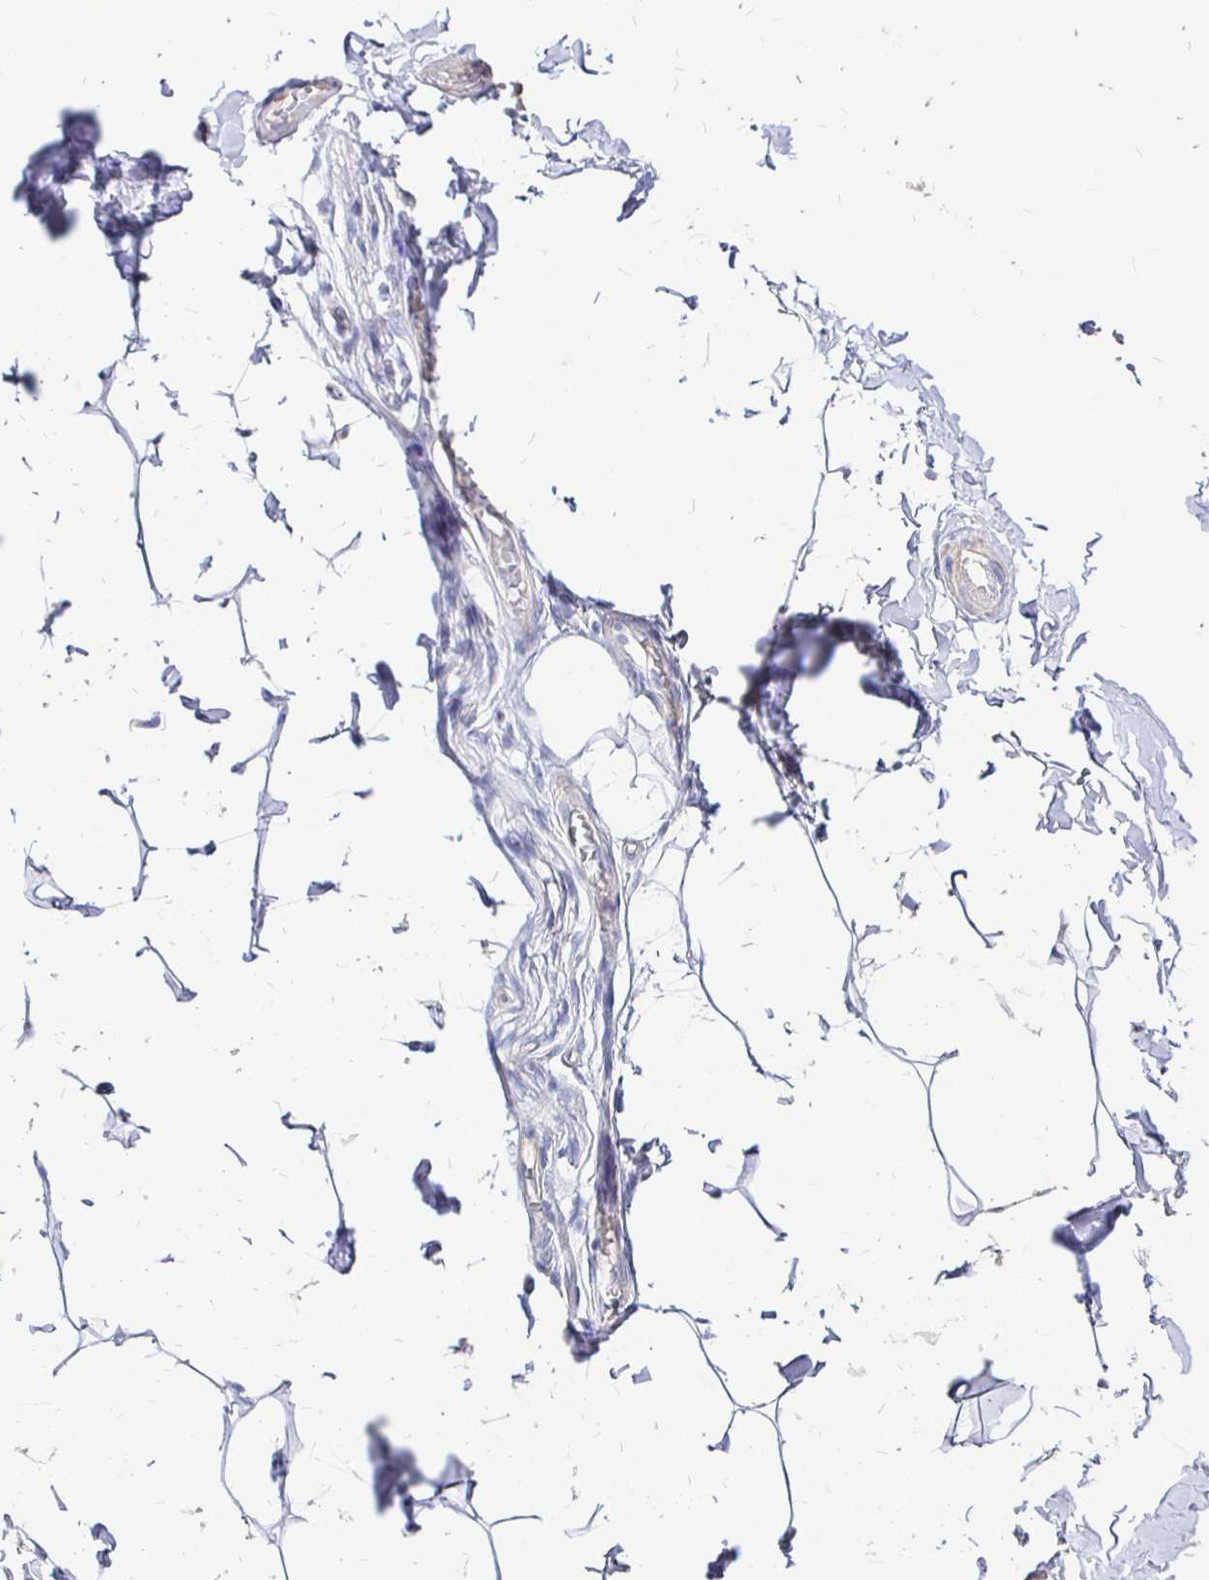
{"staining": {"intensity": "negative", "quantity": "none", "location": "none"}, "tissue": "adipose tissue", "cell_type": "Adipocytes", "image_type": "normal", "snomed": [{"axis": "morphology", "description": "Normal tissue, NOS"}, {"axis": "topography", "description": "Soft tissue"}, {"axis": "topography", "description": "Adipose tissue"}, {"axis": "topography", "description": "Vascular tissue"}, {"axis": "topography", "description": "Peripheral nerve tissue"}], "caption": "DAB immunohistochemical staining of unremarkable human adipose tissue displays no significant staining in adipocytes.", "gene": "NECAB1", "patient": {"sex": "male", "age": 29}}